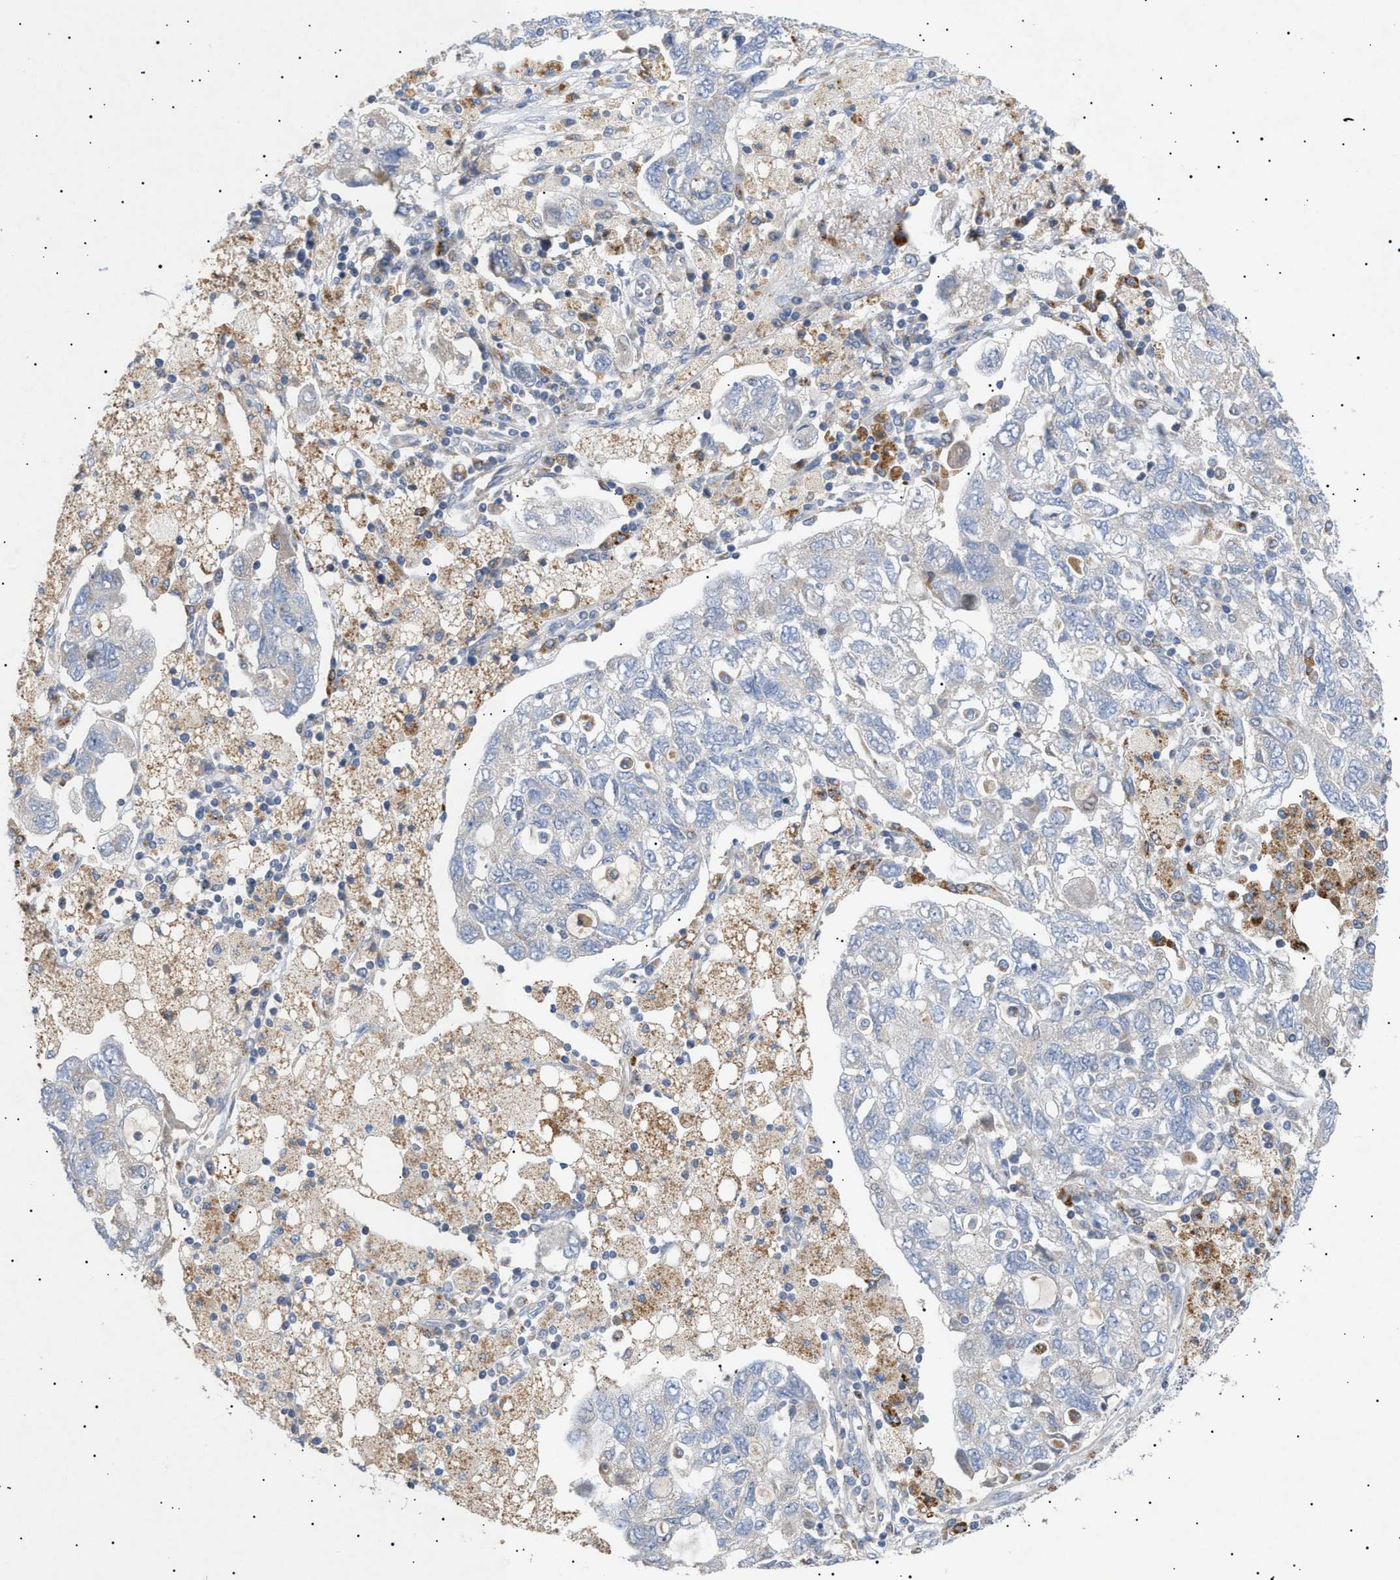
{"staining": {"intensity": "negative", "quantity": "none", "location": "none"}, "tissue": "ovarian cancer", "cell_type": "Tumor cells", "image_type": "cancer", "snomed": [{"axis": "morphology", "description": "Carcinoma, NOS"}, {"axis": "morphology", "description": "Cystadenocarcinoma, serous, NOS"}, {"axis": "topography", "description": "Ovary"}], "caption": "A micrograph of ovarian cancer (serous cystadenocarcinoma) stained for a protein demonstrates no brown staining in tumor cells.", "gene": "SIRT5", "patient": {"sex": "female", "age": 69}}